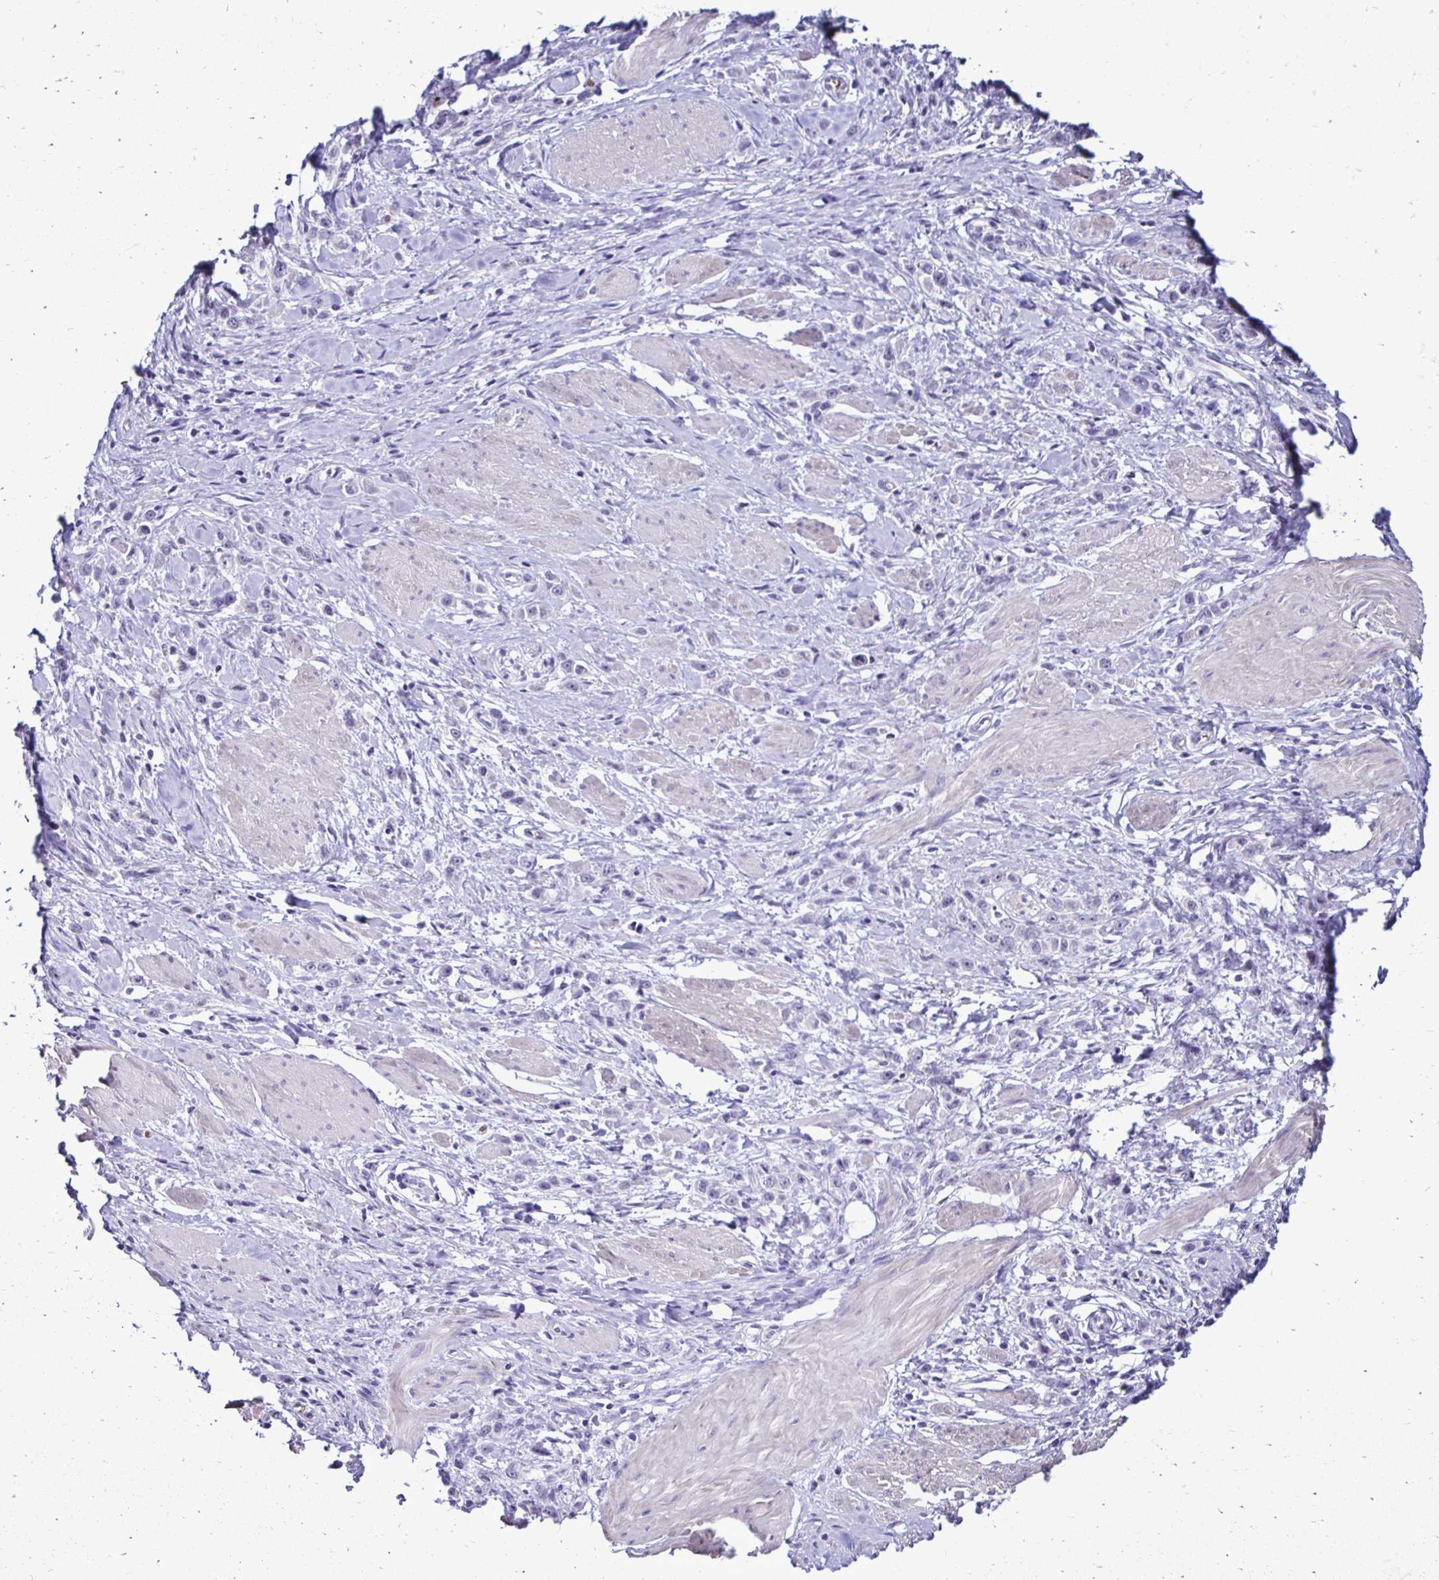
{"staining": {"intensity": "negative", "quantity": "none", "location": "none"}, "tissue": "stomach cancer", "cell_type": "Tumor cells", "image_type": "cancer", "snomed": [{"axis": "morphology", "description": "Adenocarcinoma, NOS"}, {"axis": "topography", "description": "Stomach"}], "caption": "The micrograph demonstrates no significant staining in tumor cells of stomach cancer.", "gene": "RHBDL3", "patient": {"sex": "male", "age": 47}}